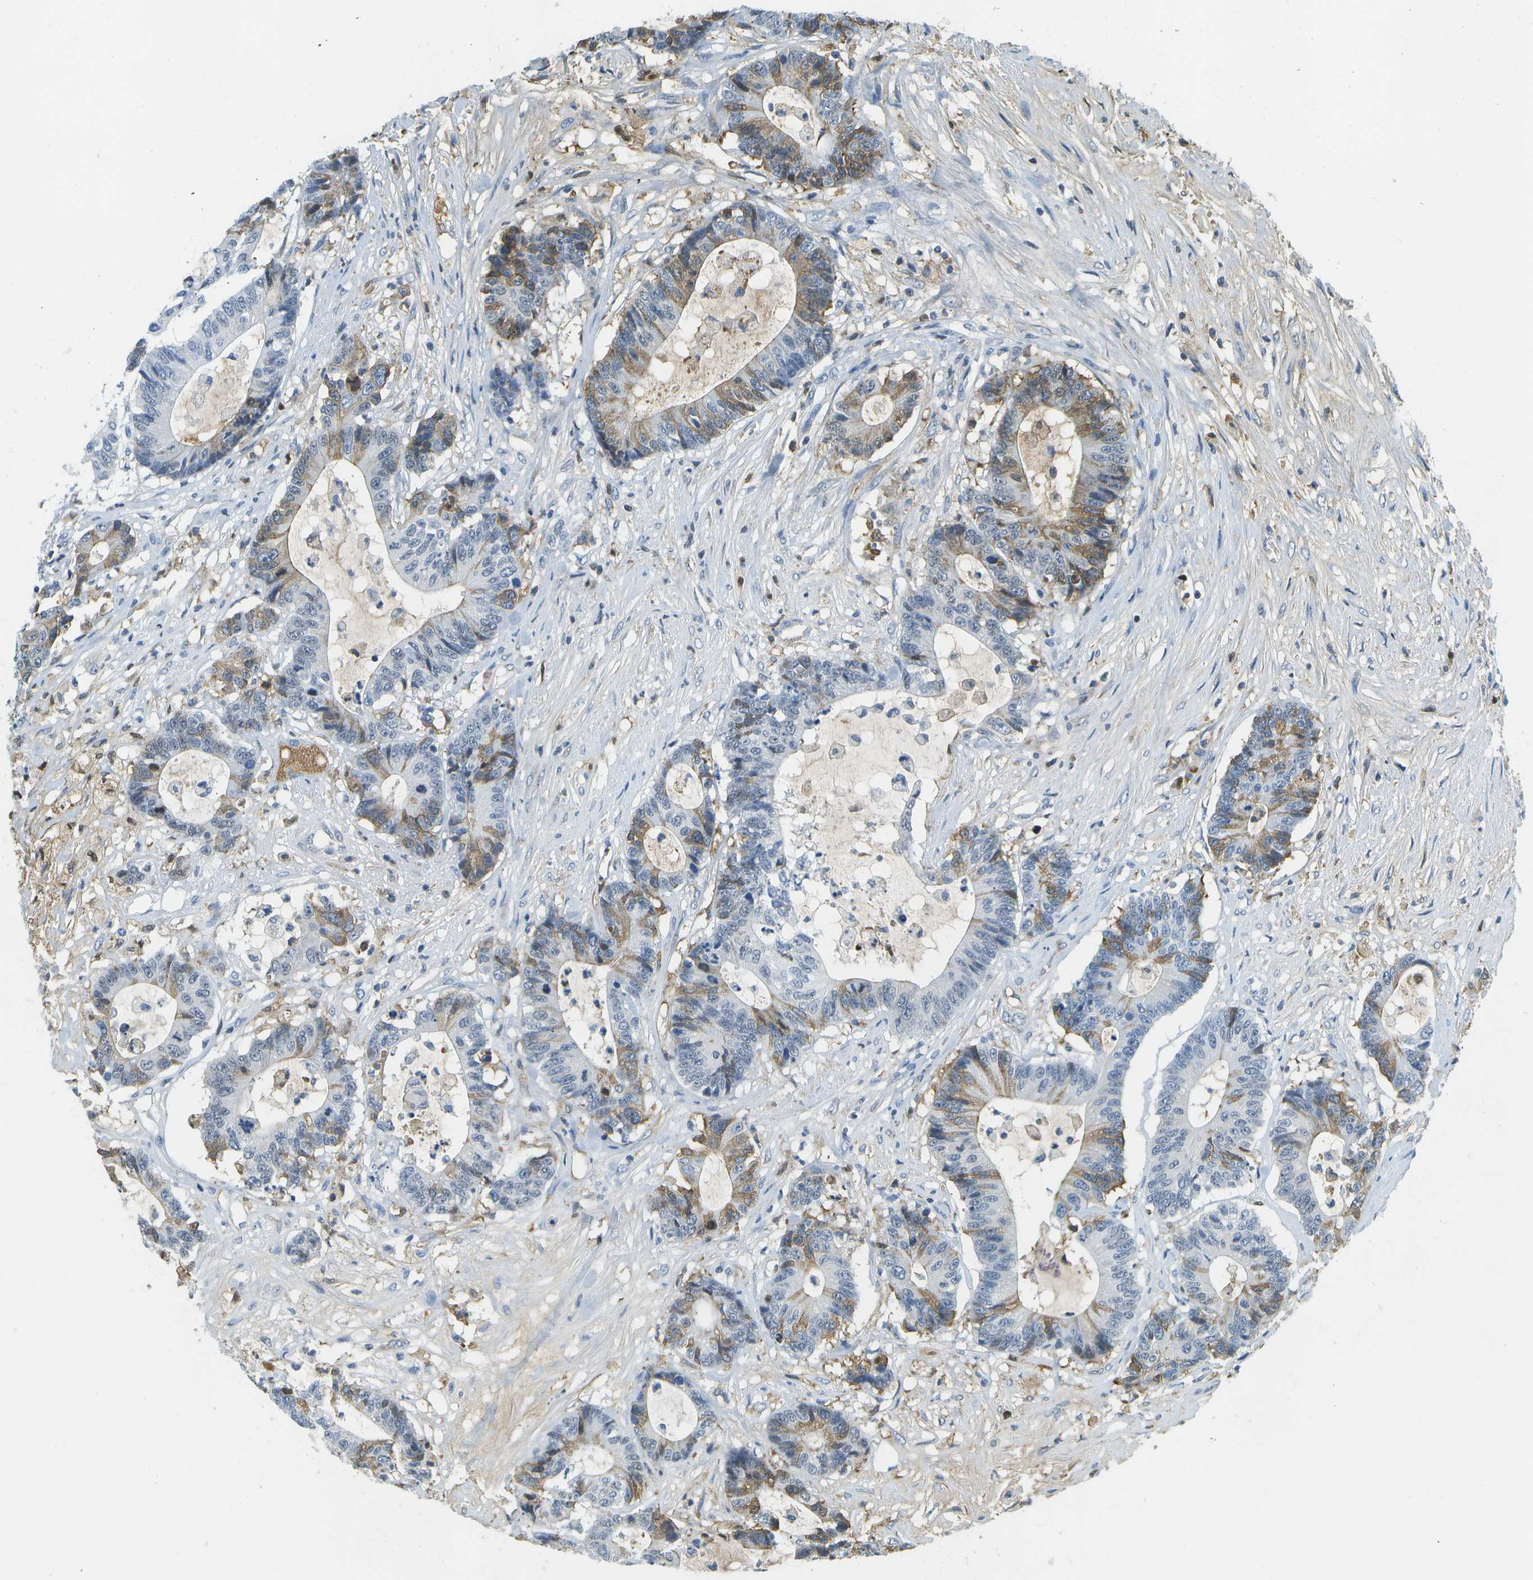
{"staining": {"intensity": "moderate", "quantity": "<25%", "location": "cytoplasmic/membranous"}, "tissue": "colorectal cancer", "cell_type": "Tumor cells", "image_type": "cancer", "snomed": [{"axis": "morphology", "description": "Adenocarcinoma, NOS"}, {"axis": "topography", "description": "Colon"}], "caption": "A high-resolution image shows immunohistochemistry (IHC) staining of colorectal cancer (adenocarcinoma), which shows moderate cytoplasmic/membranous staining in about <25% of tumor cells.", "gene": "SERPINA1", "patient": {"sex": "female", "age": 84}}